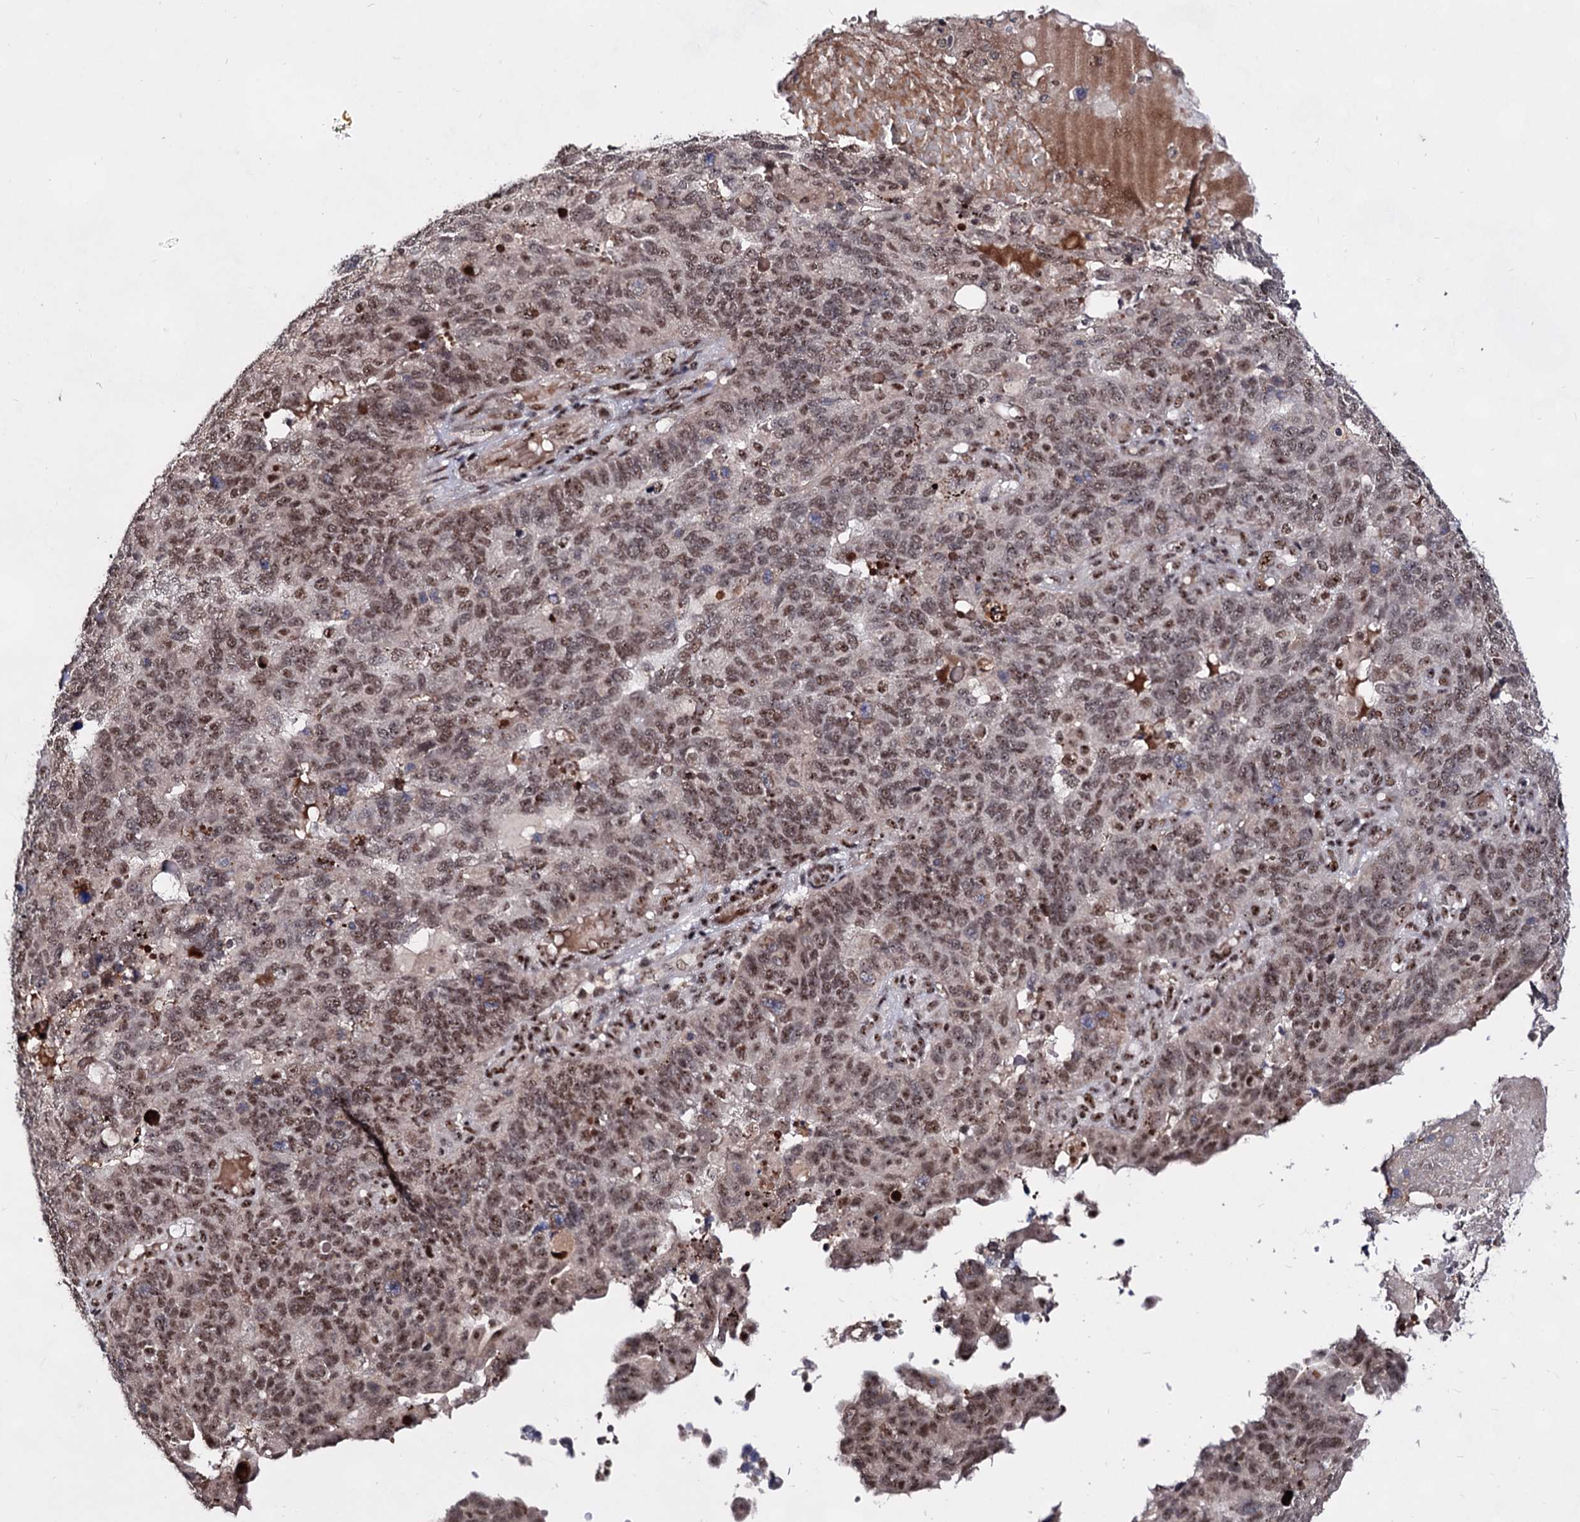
{"staining": {"intensity": "moderate", "quantity": ">75%", "location": "nuclear"}, "tissue": "endometrial cancer", "cell_type": "Tumor cells", "image_type": "cancer", "snomed": [{"axis": "morphology", "description": "Adenocarcinoma, NOS"}, {"axis": "topography", "description": "Endometrium"}], "caption": "There is medium levels of moderate nuclear staining in tumor cells of endometrial cancer, as demonstrated by immunohistochemical staining (brown color).", "gene": "EXOSC10", "patient": {"sex": "female", "age": 66}}